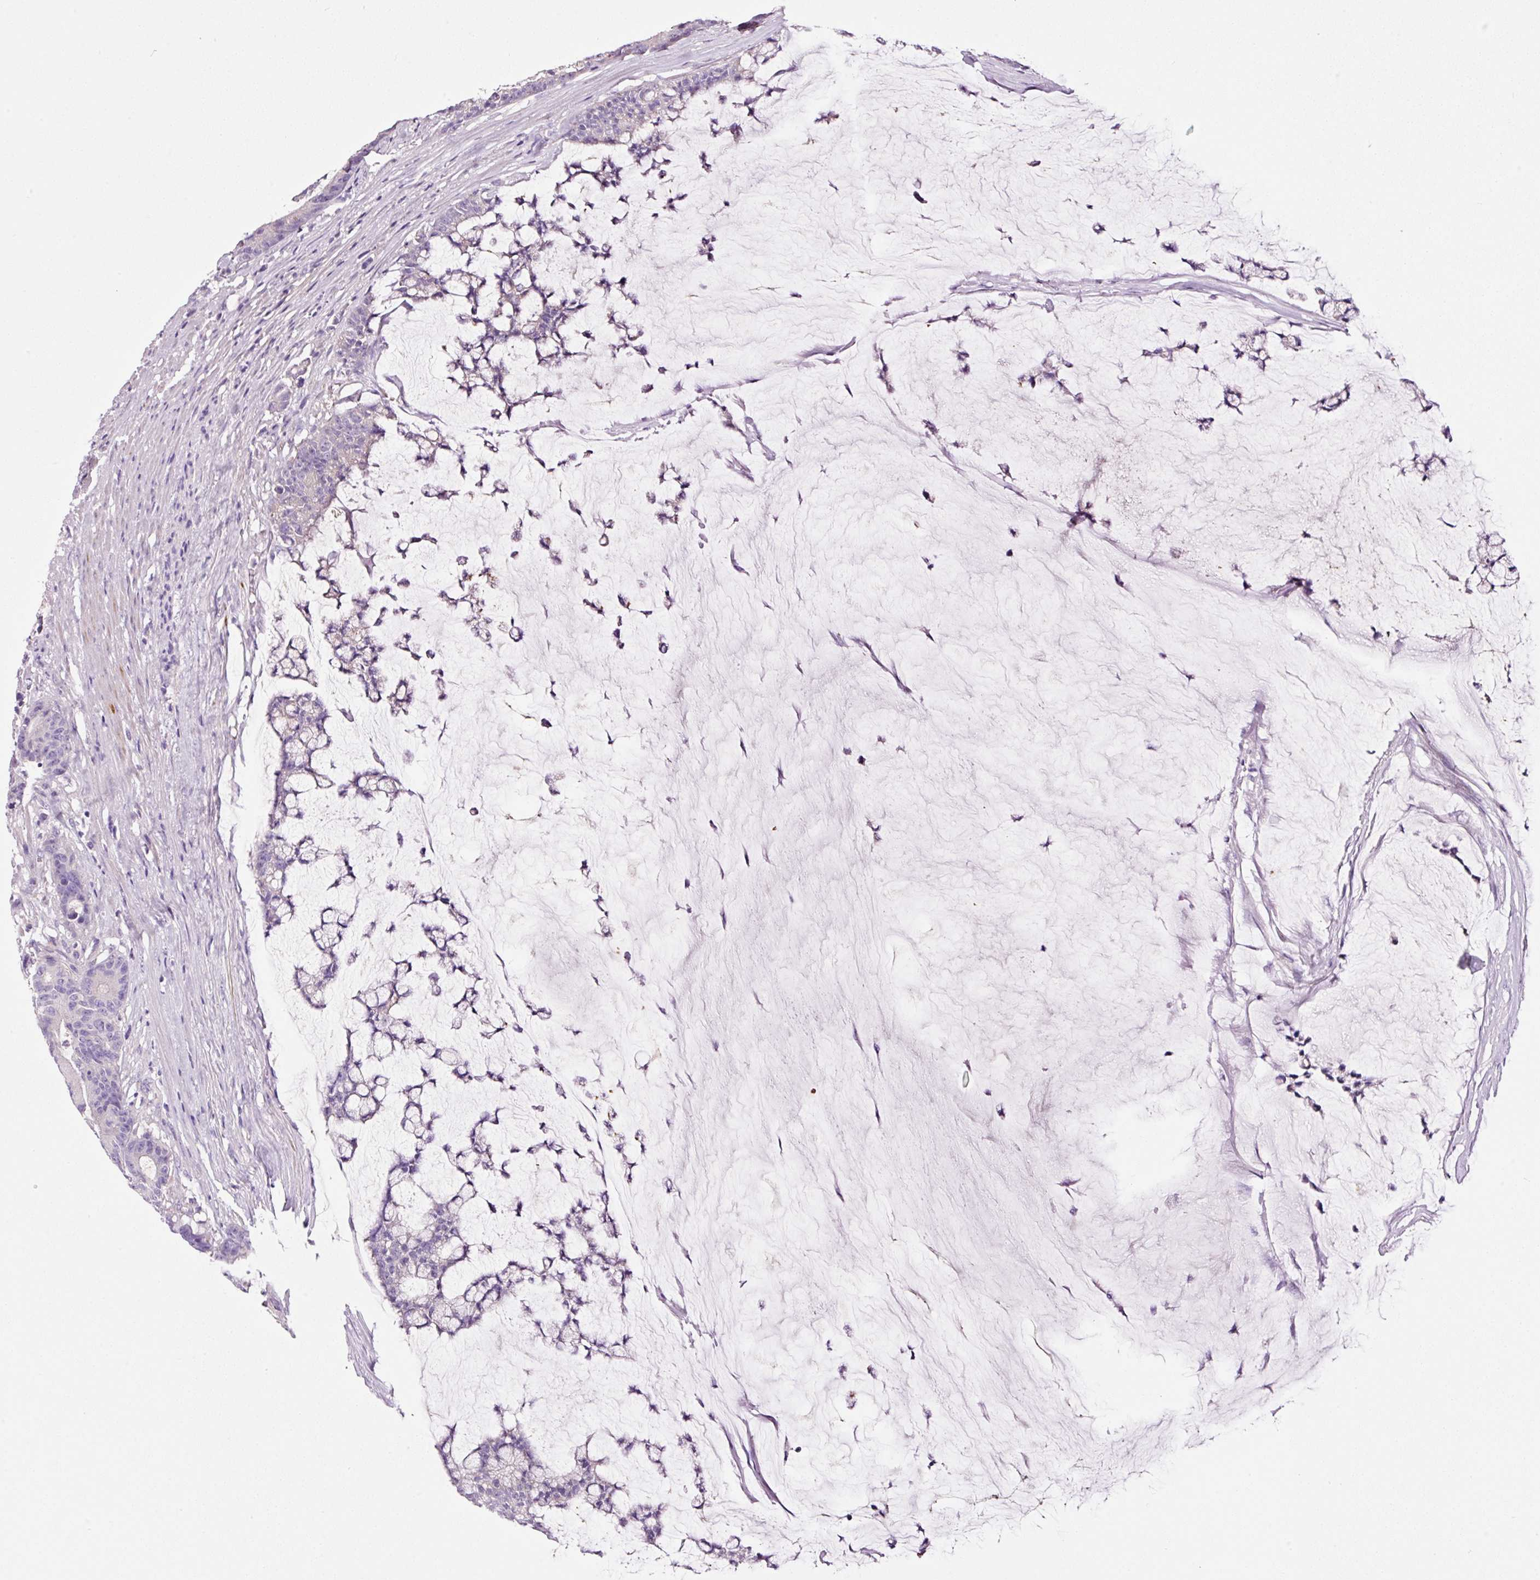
{"staining": {"intensity": "negative", "quantity": "none", "location": "none"}, "tissue": "colorectal cancer", "cell_type": "Tumor cells", "image_type": "cancer", "snomed": [{"axis": "morphology", "description": "Adenocarcinoma, NOS"}, {"axis": "topography", "description": "Colon"}], "caption": "Immunohistochemistry image of human colorectal cancer (adenocarcinoma) stained for a protein (brown), which exhibits no positivity in tumor cells.", "gene": "PAM", "patient": {"sex": "female", "age": 84}}